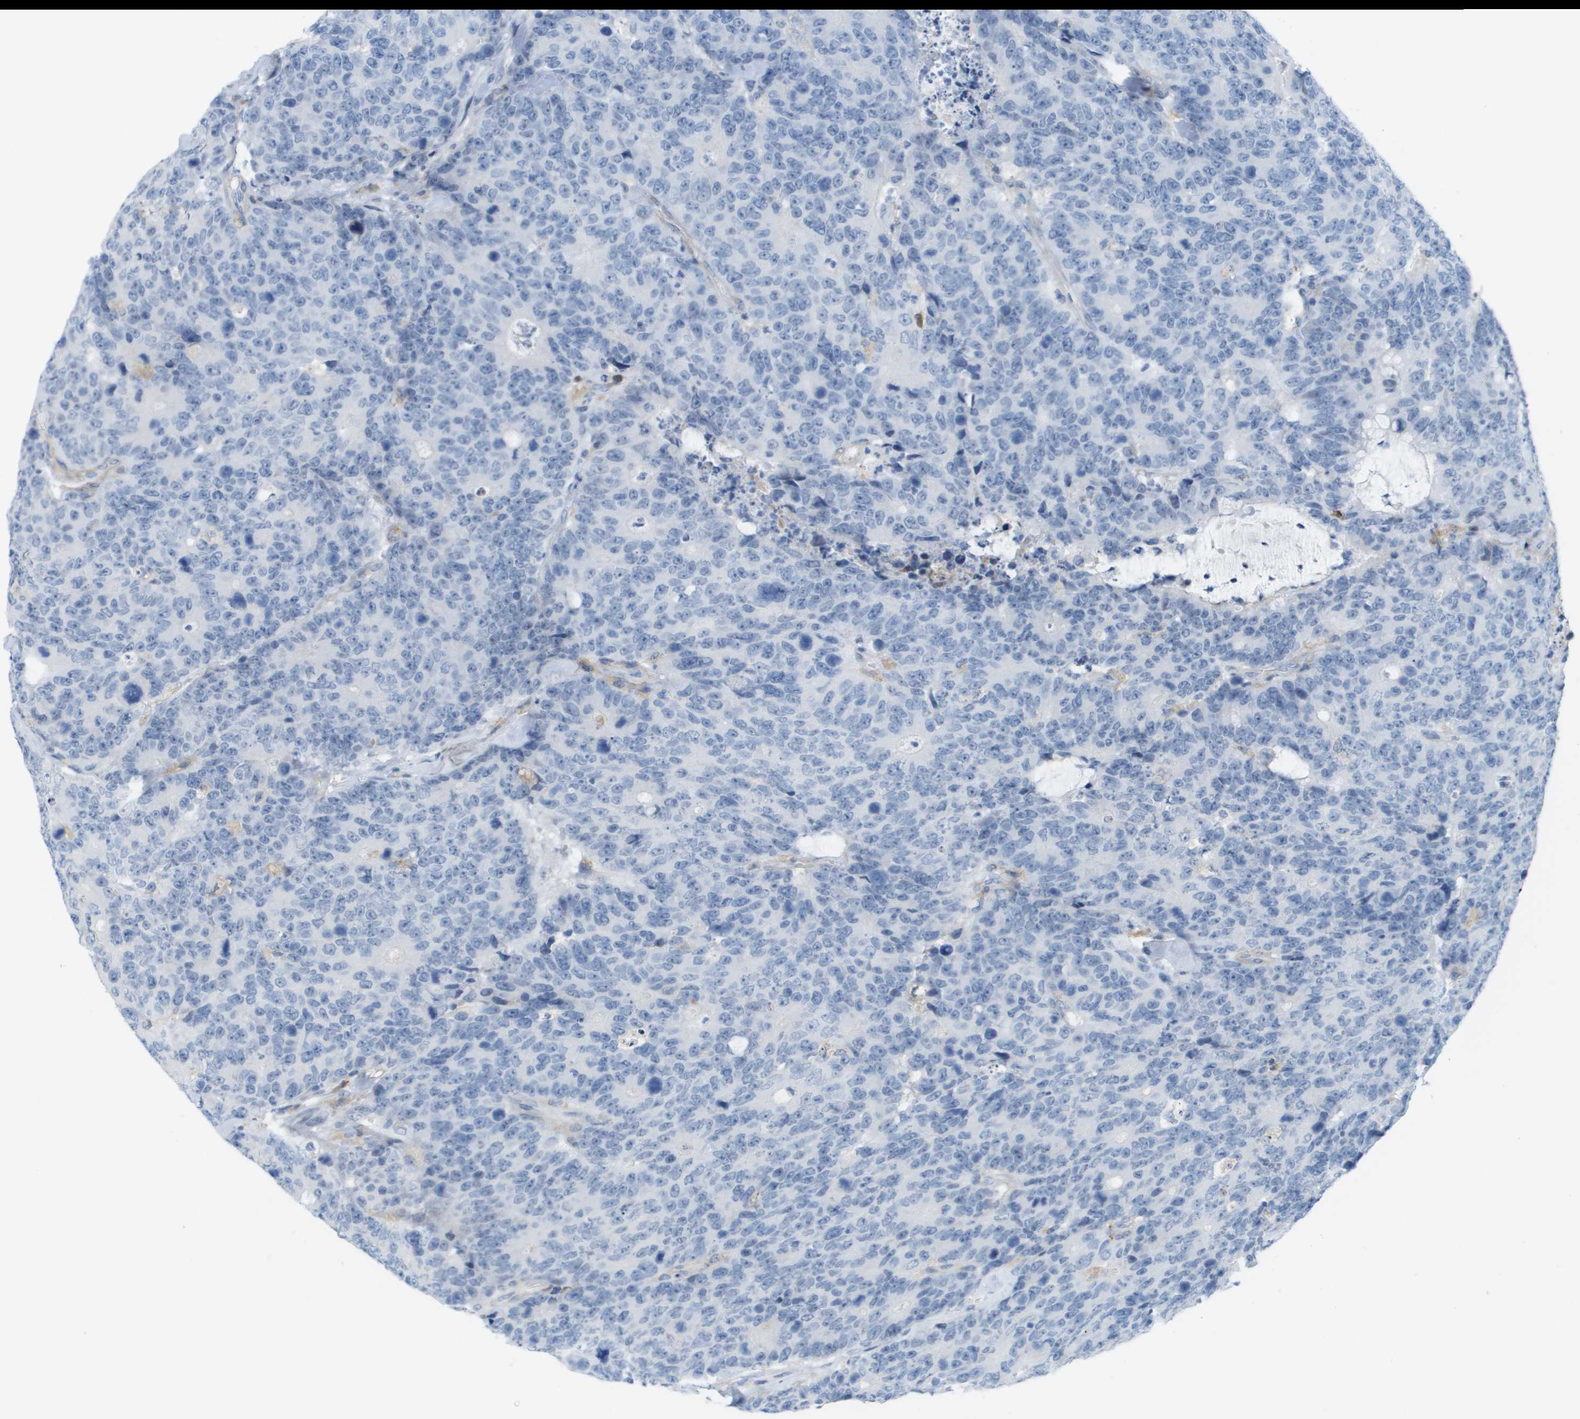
{"staining": {"intensity": "negative", "quantity": "none", "location": "none"}, "tissue": "colorectal cancer", "cell_type": "Tumor cells", "image_type": "cancer", "snomed": [{"axis": "morphology", "description": "Adenocarcinoma, NOS"}, {"axis": "topography", "description": "Colon"}], "caption": "Colorectal cancer (adenocarcinoma) stained for a protein using IHC reveals no positivity tumor cells.", "gene": "ZBTB43", "patient": {"sex": "female", "age": 86}}